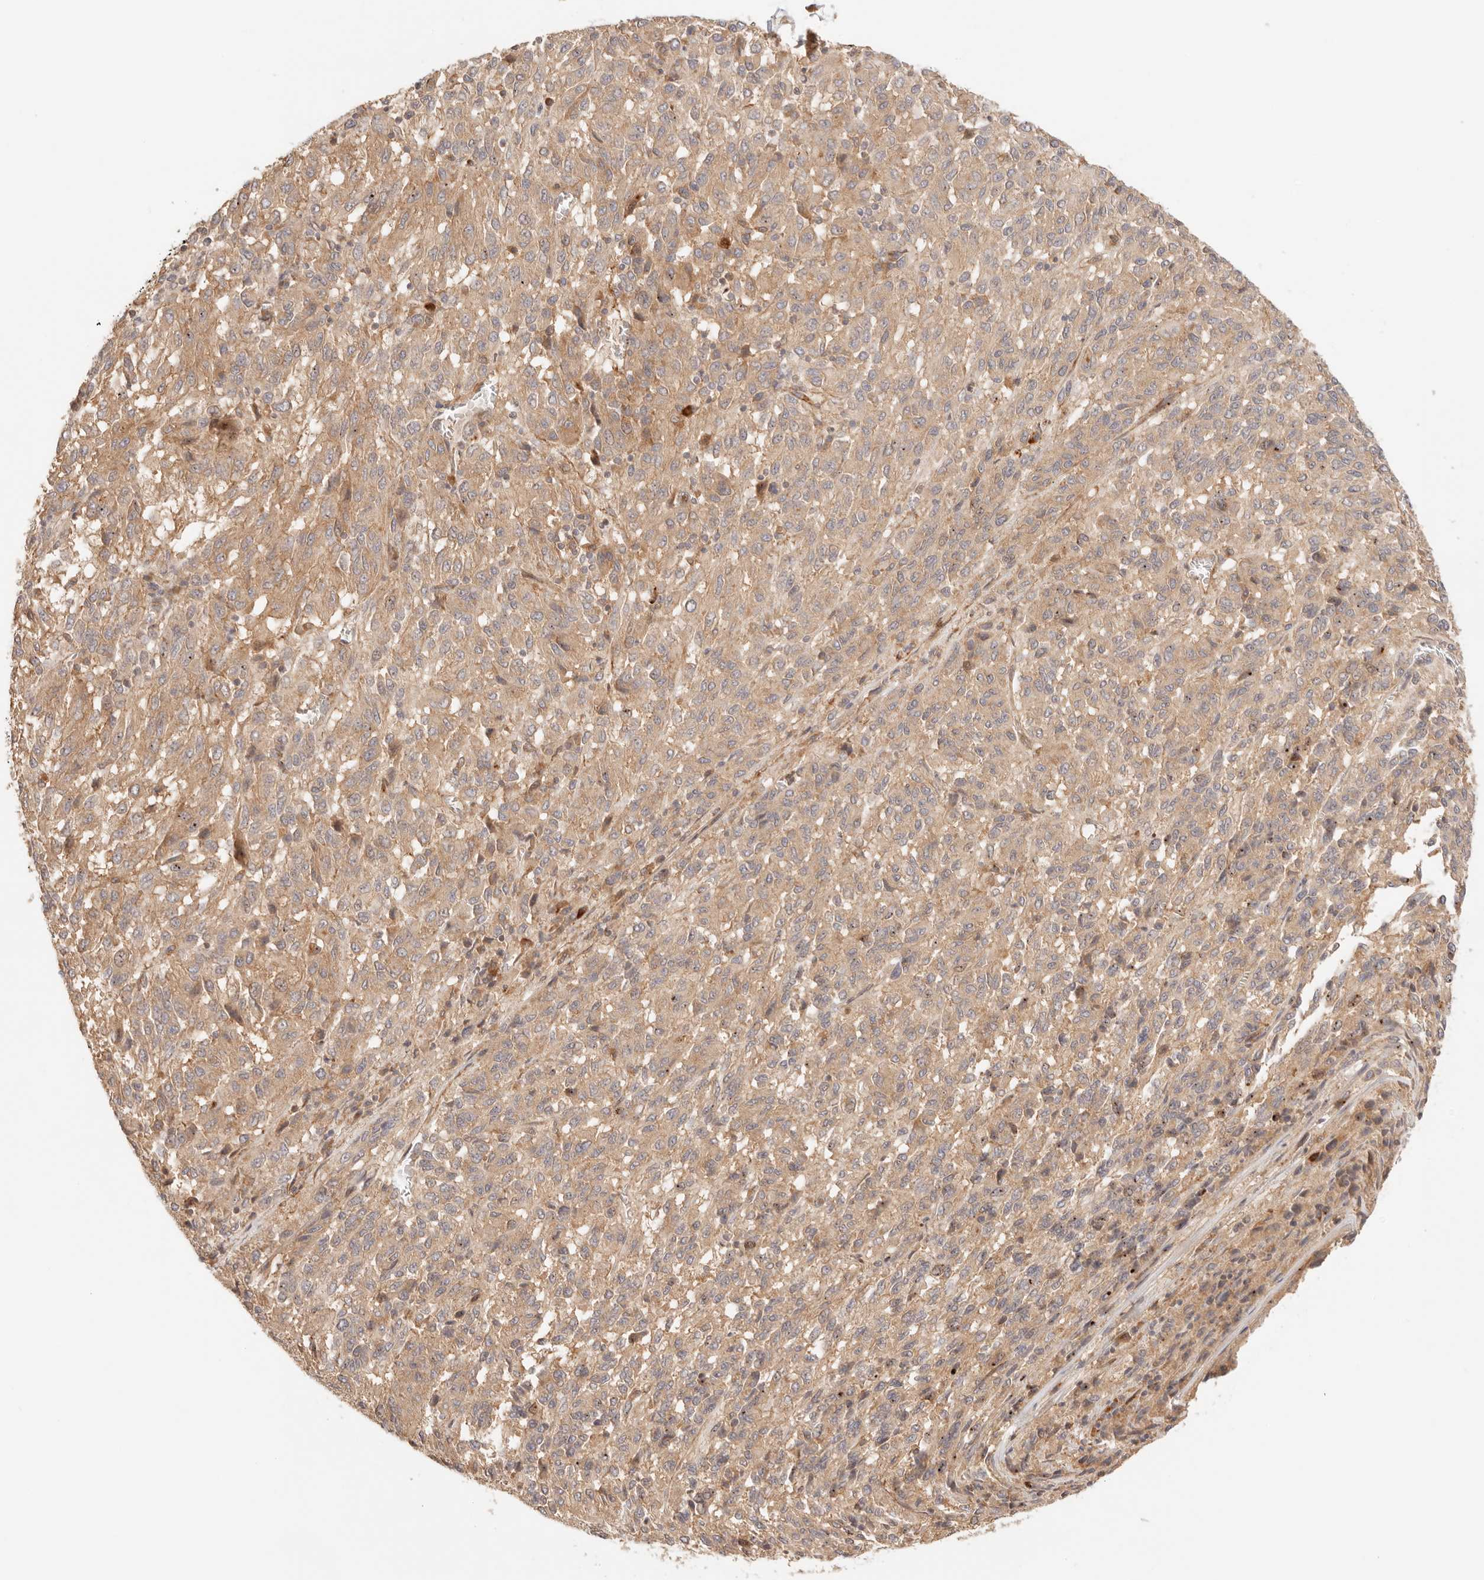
{"staining": {"intensity": "moderate", "quantity": ">75%", "location": "cytoplasmic/membranous"}, "tissue": "melanoma", "cell_type": "Tumor cells", "image_type": "cancer", "snomed": [{"axis": "morphology", "description": "Malignant melanoma, Metastatic site"}, {"axis": "topography", "description": "Lung"}], "caption": "Immunohistochemical staining of malignant melanoma (metastatic site) displays medium levels of moderate cytoplasmic/membranous protein positivity in approximately >75% of tumor cells. (DAB (3,3'-diaminobenzidine) IHC with brightfield microscopy, high magnification).", "gene": "IL1R2", "patient": {"sex": "male", "age": 64}}